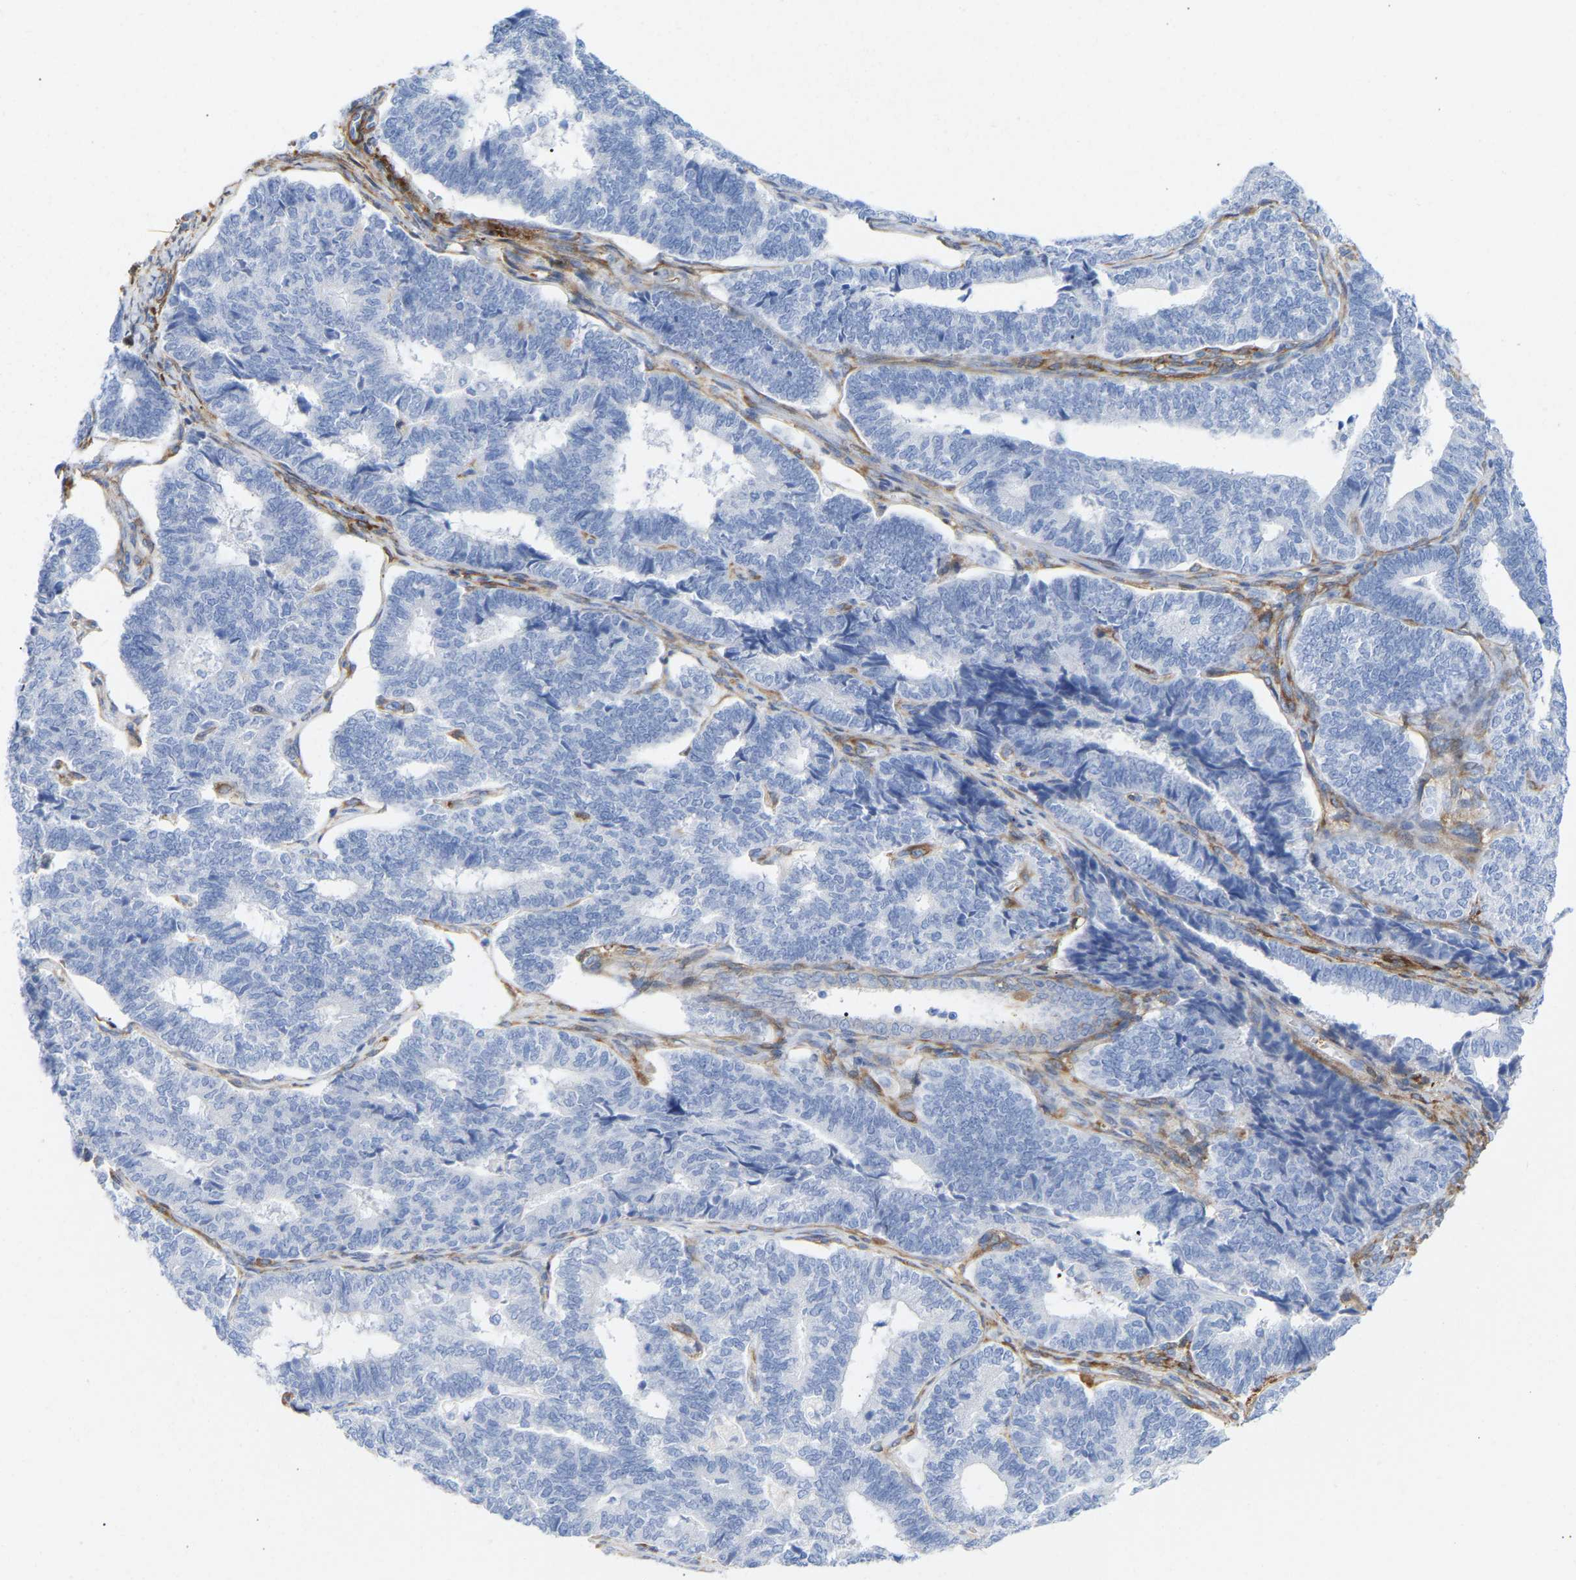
{"staining": {"intensity": "negative", "quantity": "none", "location": "none"}, "tissue": "endometrial cancer", "cell_type": "Tumor cells", "image_type": "cancer", "snomed": [{"axis": "morphology", "description": "Adenocarcinoma, NOS"}, {"axis": "topography", "description": "Endometrium"}], "caption": "Histopathology image shows no protein staining in tumor cells of endometrial cancer tissue.", "gene": "AMPH", "patient": {"sex": "female", "age": 70}}